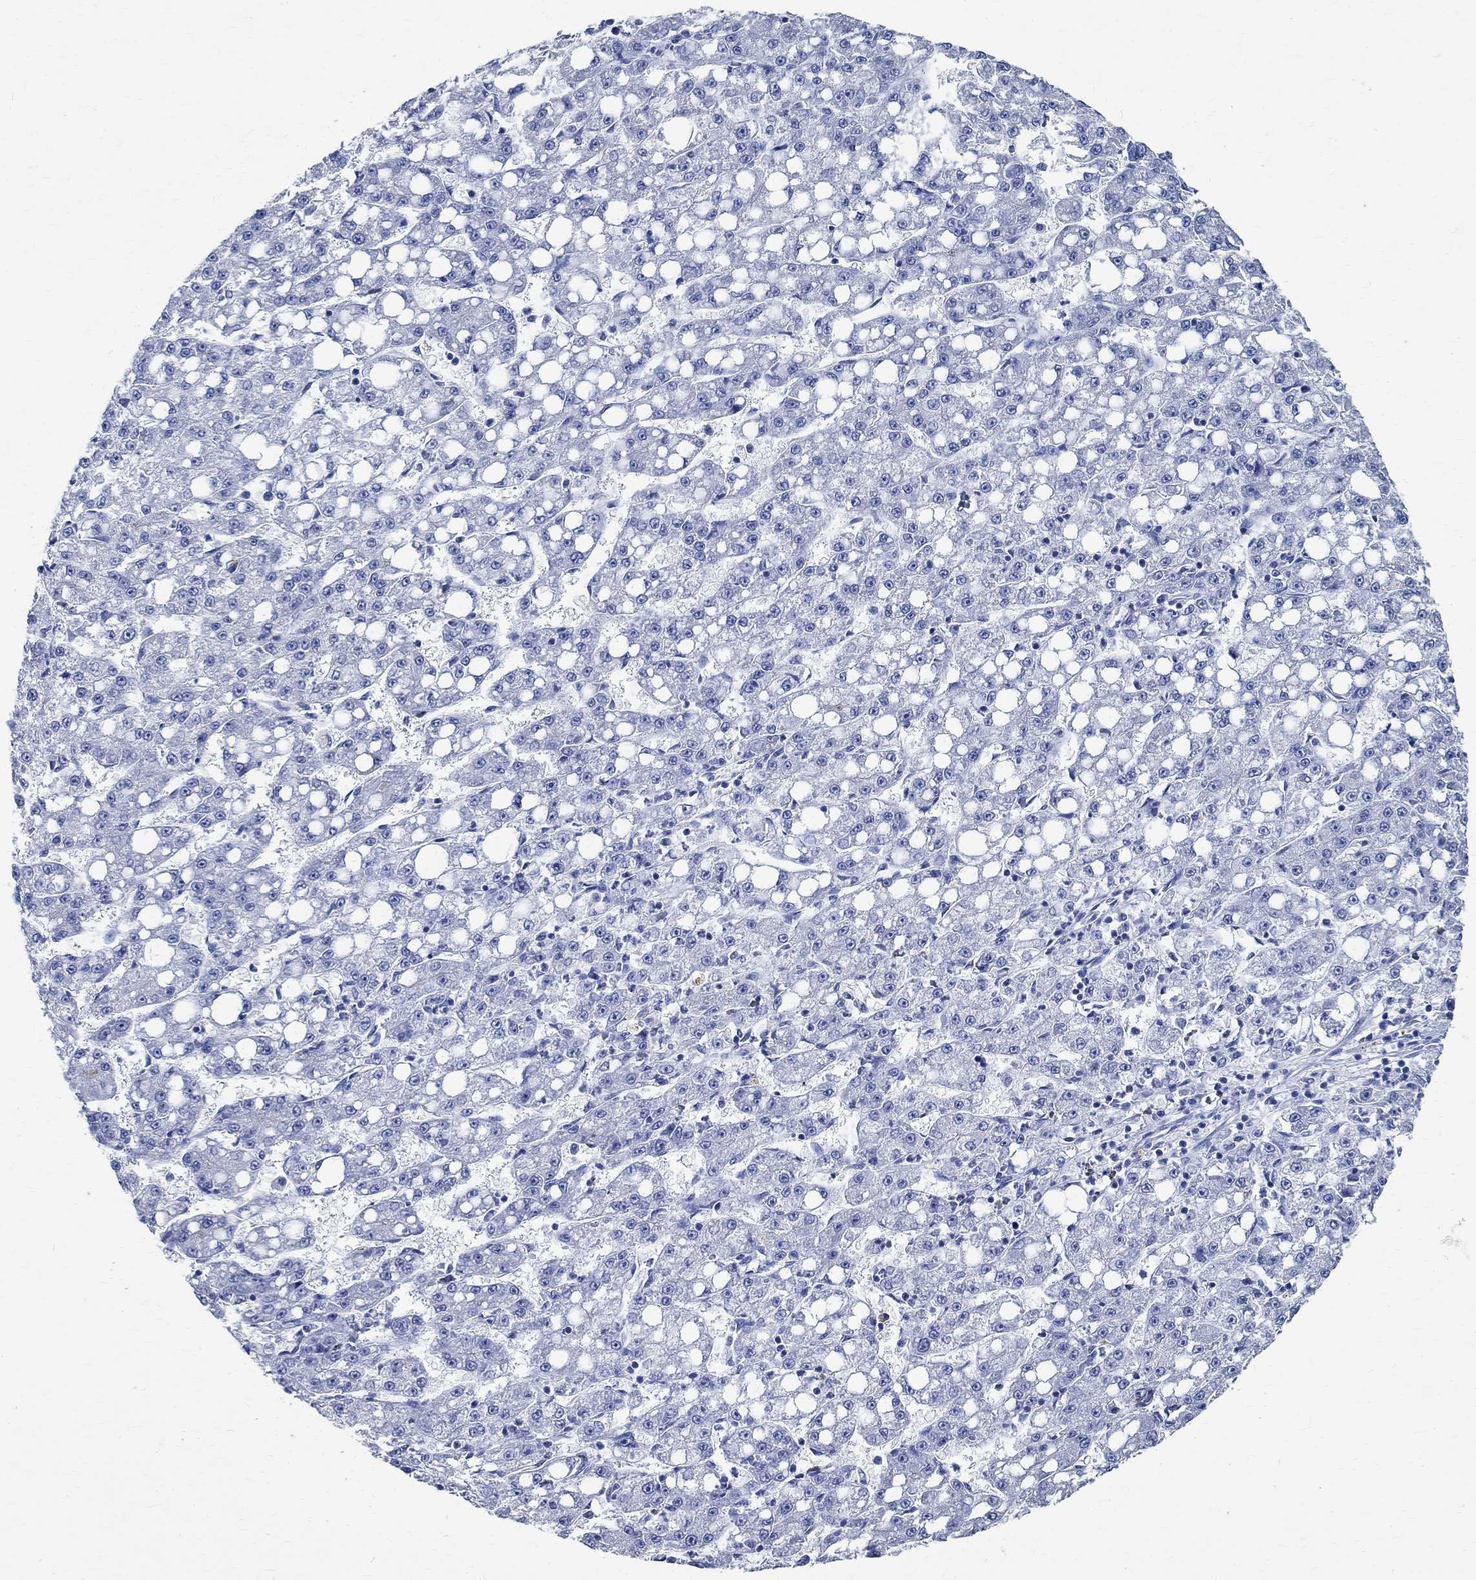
{"staining": {"intensity": "negative", "quantity": "none", "location": "none"}, "tissue": "liver cancer", "cell_type": "Tumor cells", "image_type": "cancer", "snomed": [{"axis": "morphology", "description": "Carcinoma, Hepatocellular, NOS"}, {"axis": "topography", "description": "Liver"}], "caption": "Liver hepatocellular carcinoma was stained to show a protein in brown. There is no significant staining in tumor cells. (IHC, brightfield microscopy, high magnification).", "gene": "TMEM221", "patient": {"sex": "female", "age": 65}}